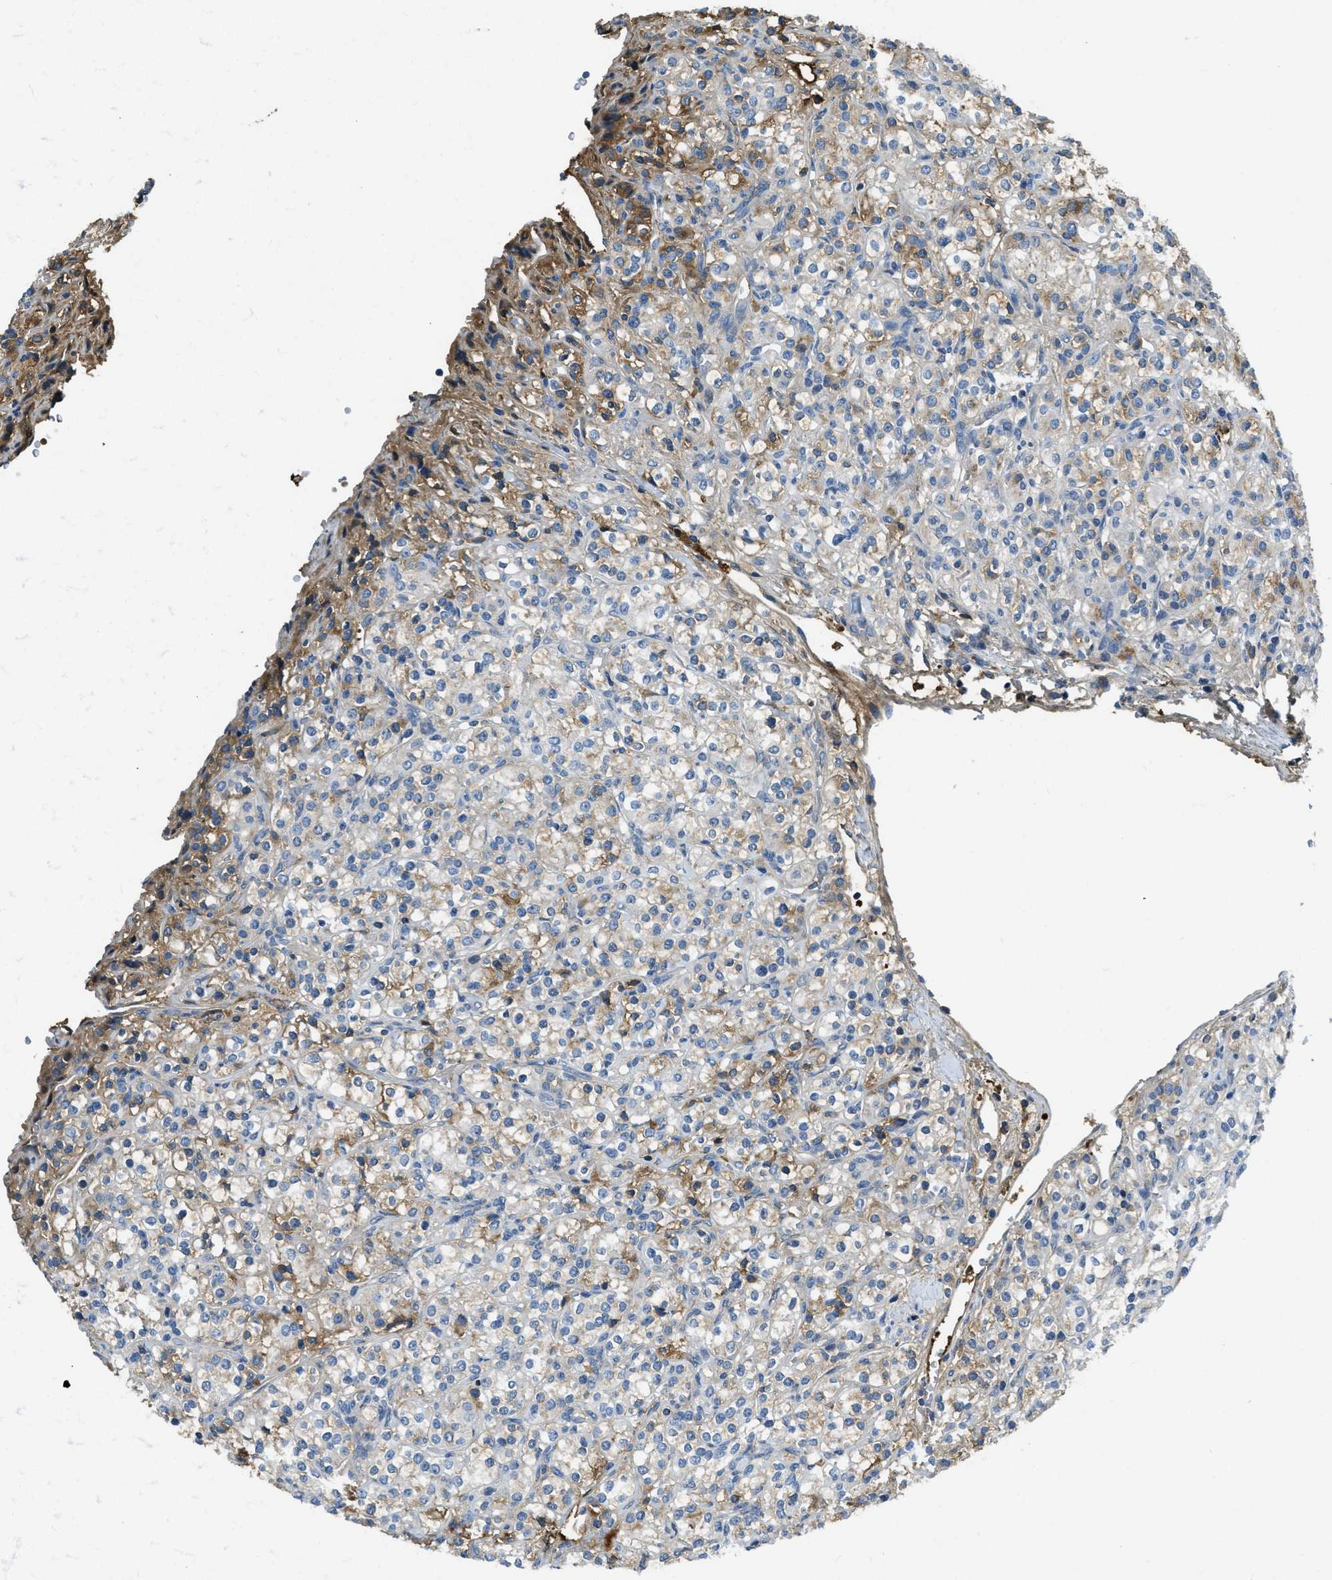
{"staining": {"intensity": "moderate", "quantity": "<25%", "location": "cytoplasmic/membranous"}, "tissue": "renal cancer", "cell_type": "Tumor cells", "image_type": "cancer", "snomed": [{"axis": "morphology", "description": "Adenocarcinoma, NOS"}, {"axis": "topography", "description": "Kidney"}], "caption": "An immunohistochemistry (IHC) histopathology image of tumor tissue is shown. Protein staining in brown shows moderate cytoplasmic/membranous positivity in renal adenocarcinoma within tumor cells.", "gene": "PRTN3", "patient": {"sex": "male", "age": 77}}